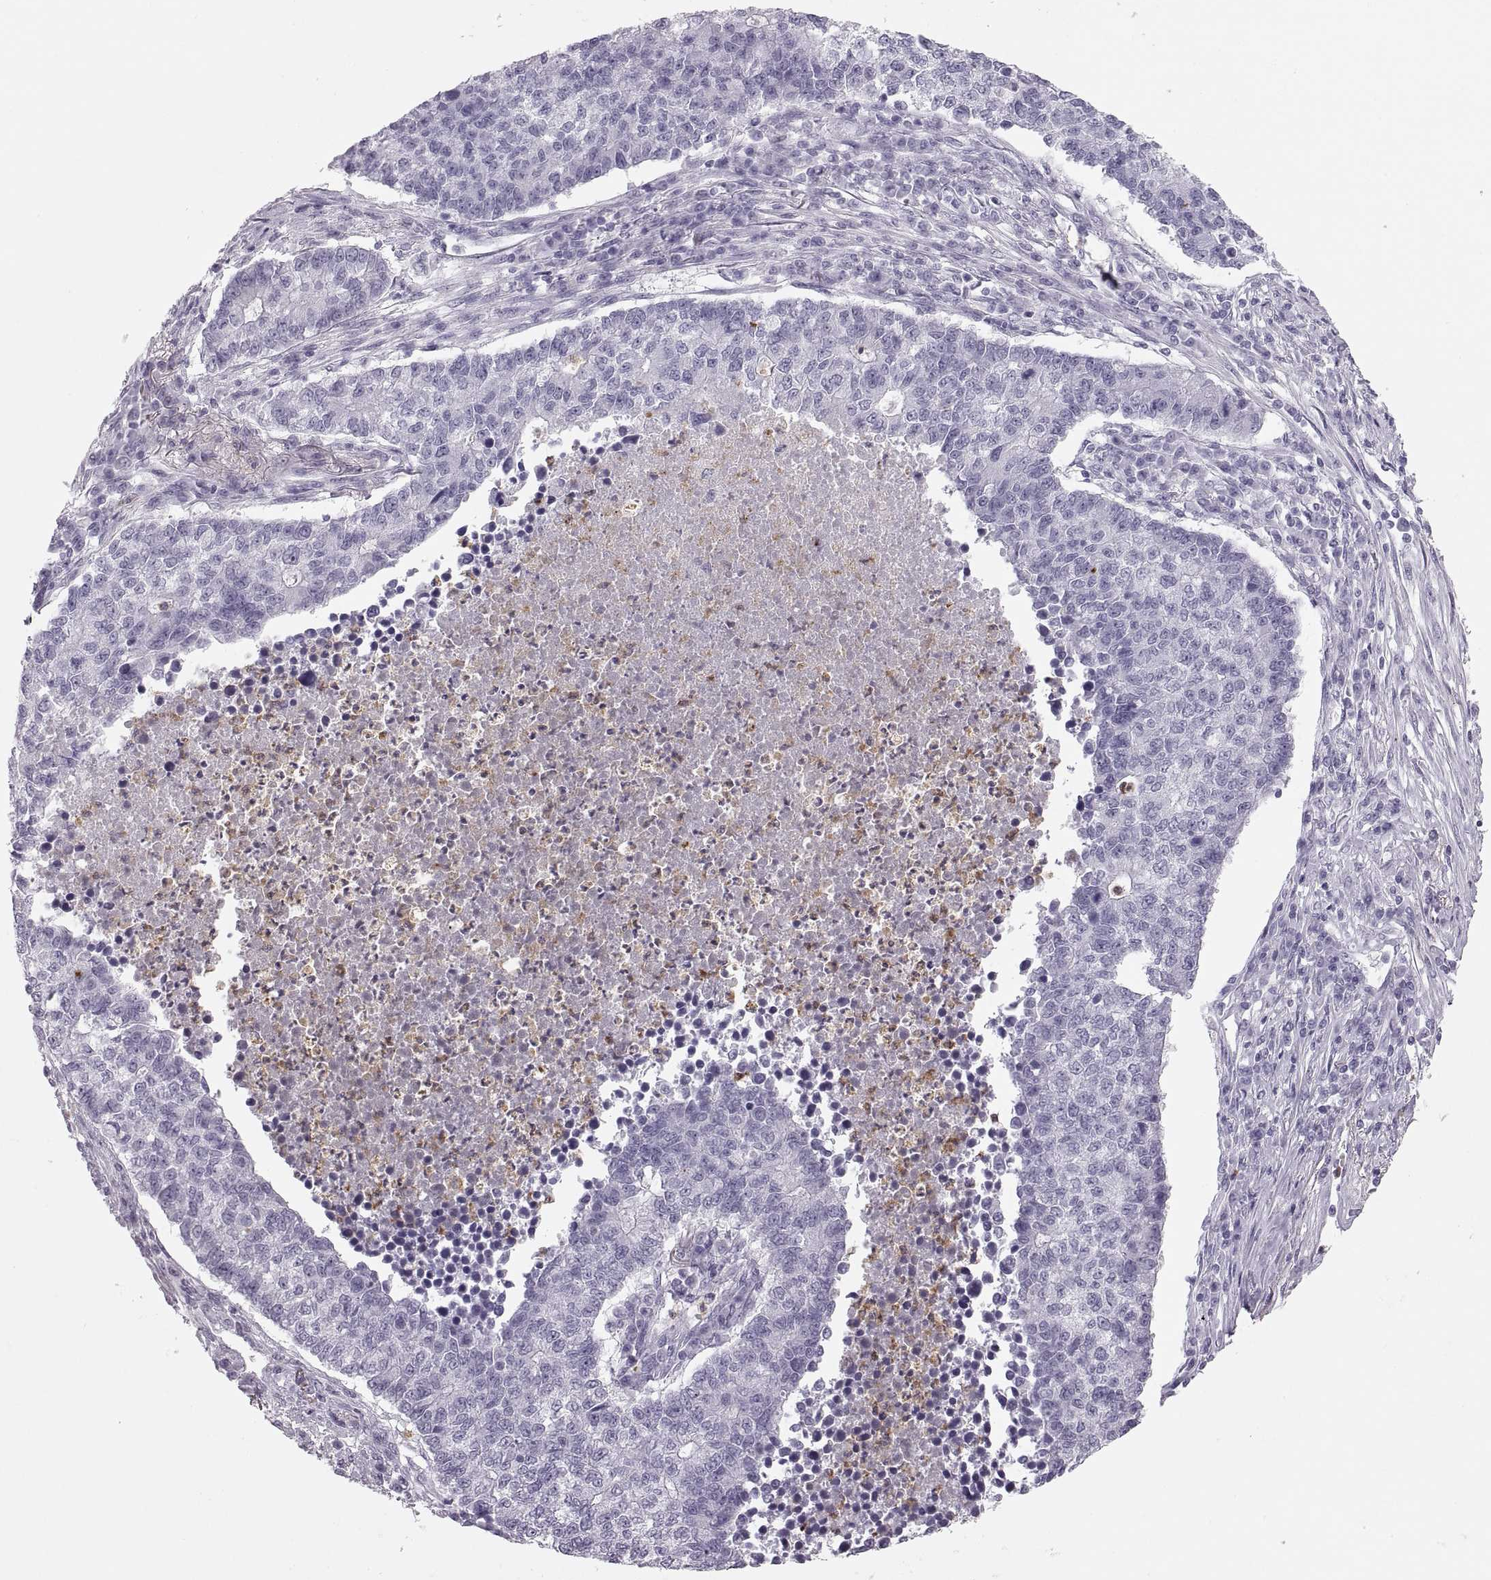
{"staining": {"intensity": "negative", "quantity": "none", "location": "none"}, "tissue": "lung cancer", "cell_type": "Tumor cells", "image_type": "cancer", "snomed": [{"axis": "morphology", "description": "Adenocarcinoma, NOS"}, {"axis": "topography", "description": "Lung"}], "caption": "Immunohistochemistry (IHC) photomicrograph of human lung cancer (adenocarcinoma) stained for a protein (brown), which shows no staining in tumor cells. The staining was performed using DAB to visualize the protein expression in brown, while the nuclei were stained in blue with hematoxylin (Magnification: 20x).", "gene": "MILR1", "patient": {"sex": "male", "age": 57}}